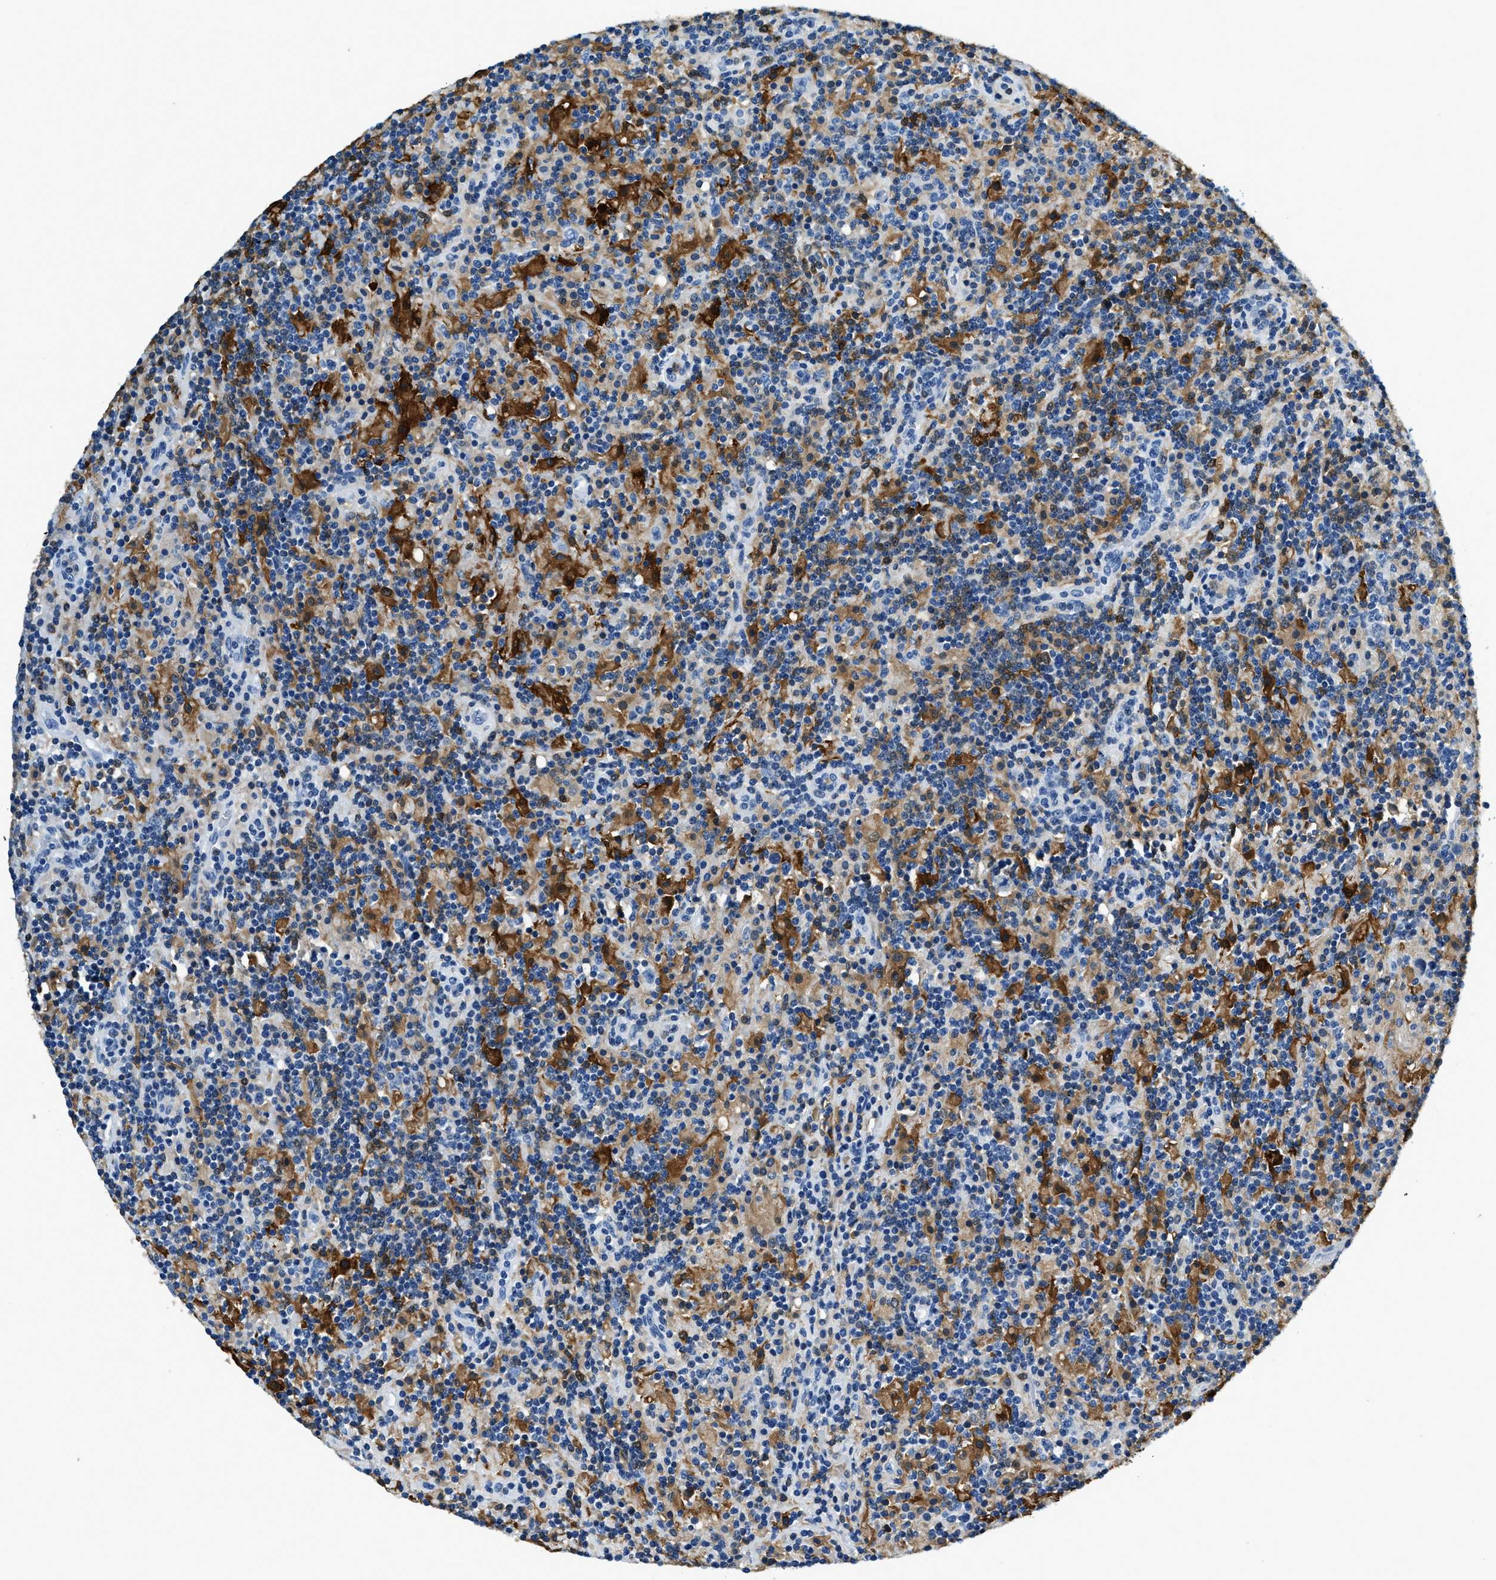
{"staining": {"intensity": "negative", "quantity": "none", "location": "none"}, "tissue": "lymphoma", "cell_type": "Tumor cells", "image_type": "cancer", "snomed": [{"axis": "morphology", "description": "Hodgkin's disease, NOS"}, {"axis": "topography", "description": "Lymph node"}], "caption": "Lymphoma was stained to show a protein in brown. There is no significant expression in tumor cells.", "gene": "CAPG", "patient": {"sex": "male", "age": 70}}